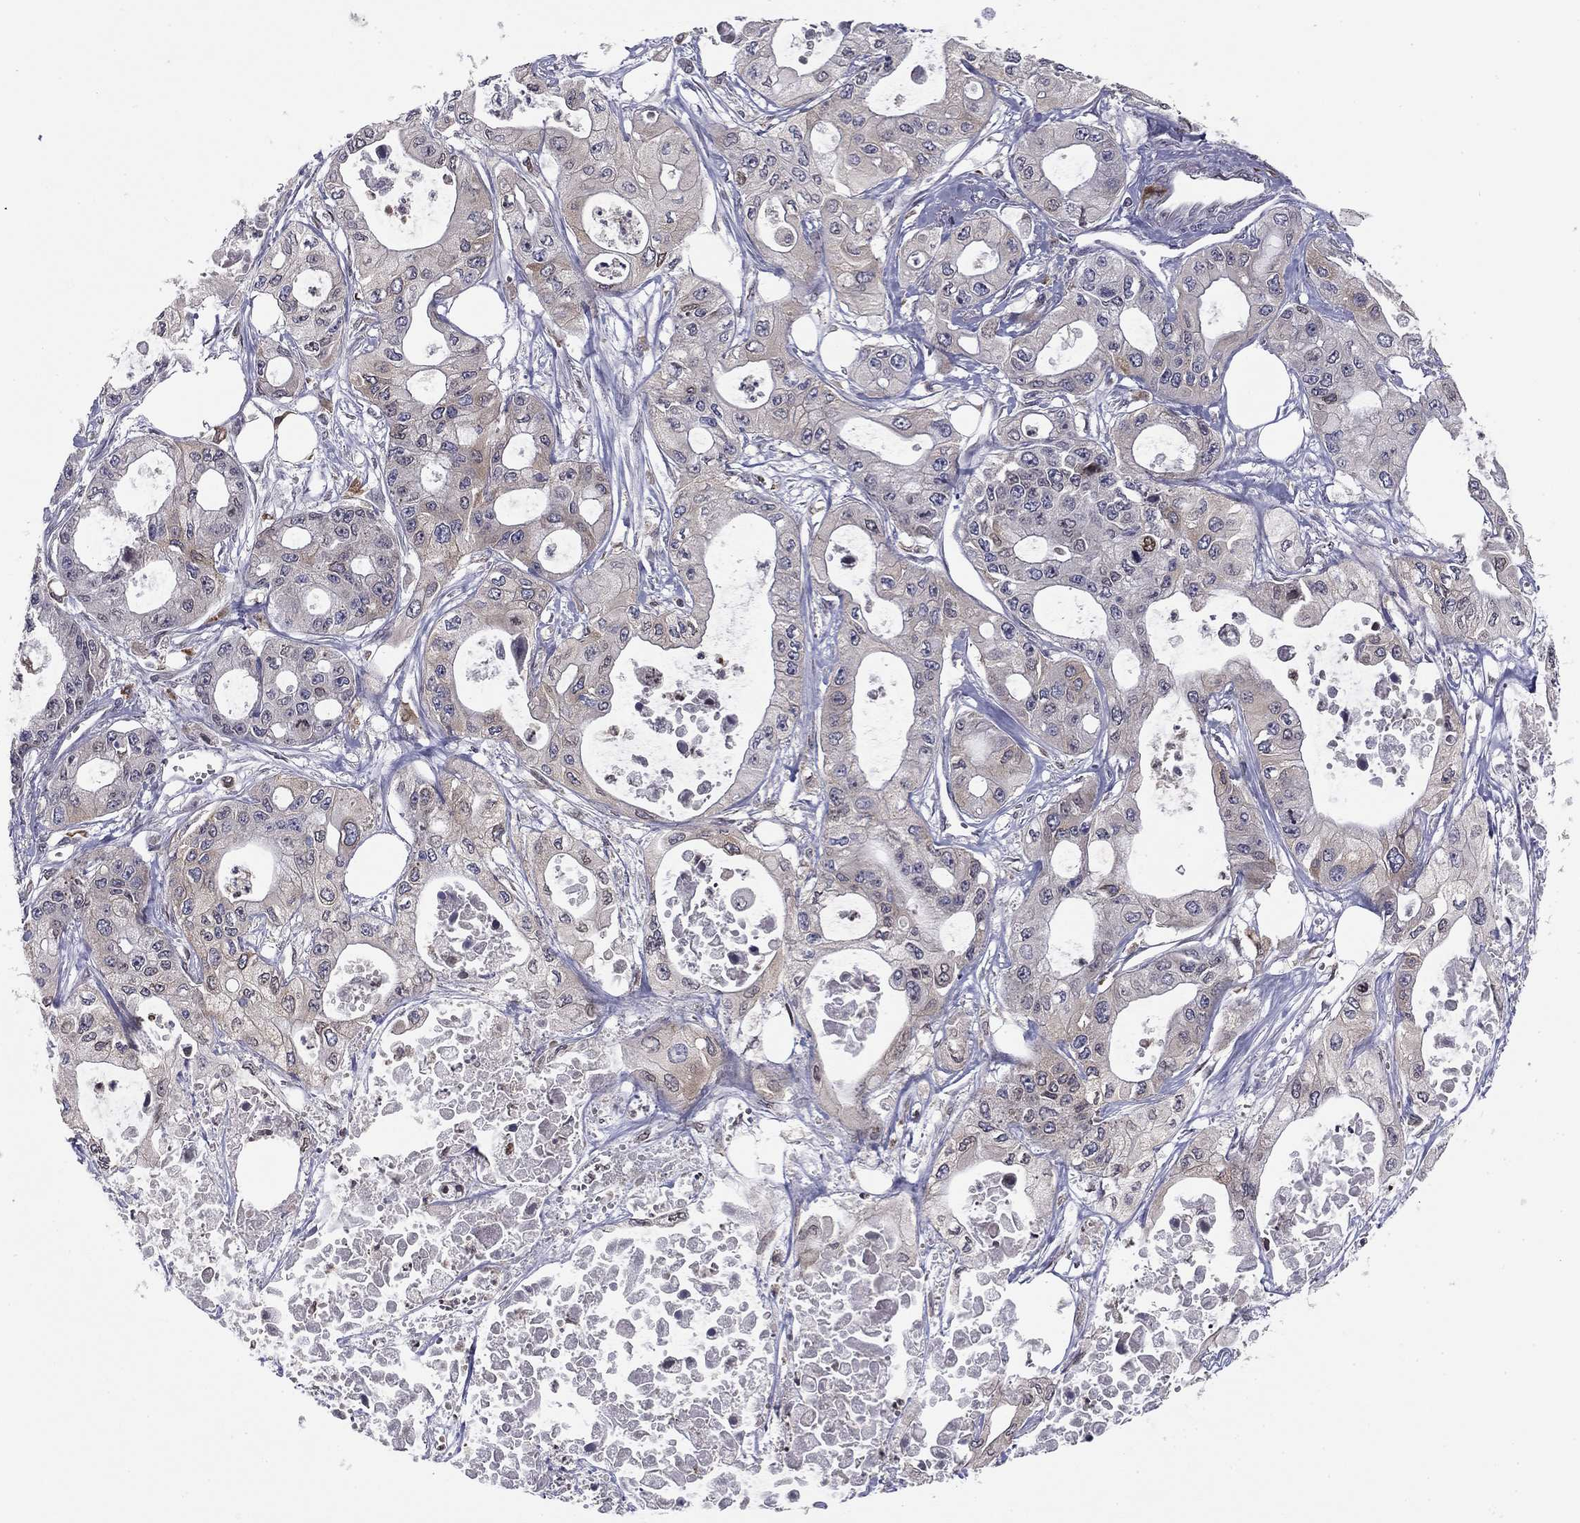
{"staining": {"intensity": "weak", "quantity": "<25%", "location": "cytoplasmic/membranous"}, "tissue": "pancreatic cancer", "cell_type": "Tumor cells", "image_type": "cancer", "snomed": [{"axis": "morphology", "description": "Adenocarcinoma, NOS"}, {"axis": "topography", "description": "Pancreas"}], "caption": "IHC of pancreatic cancer demonstrates no staining in tumor cells.", "gene": "PLCB2", "patient": {"sex": "male", "age": 70}}